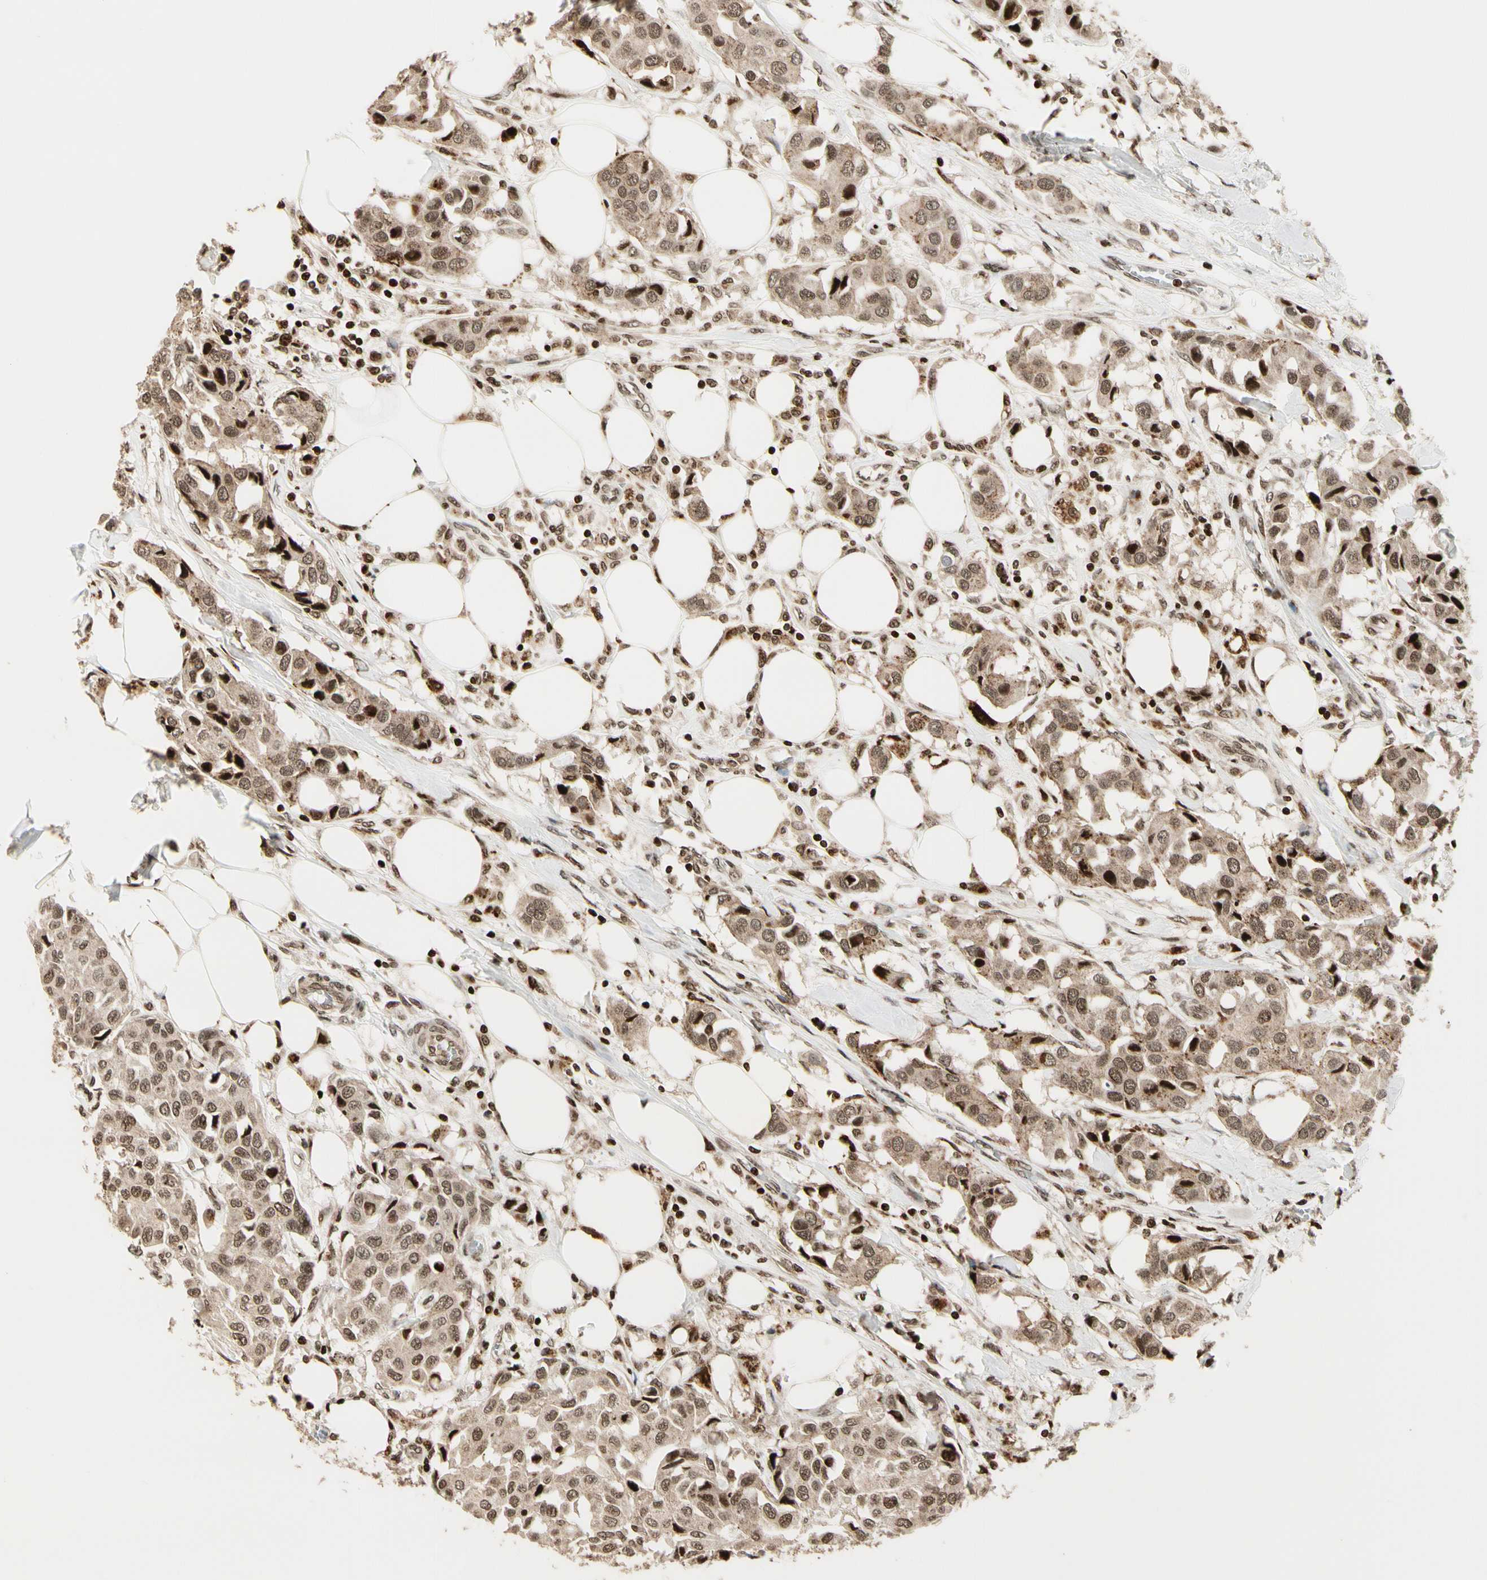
{"staining": {"intensity": "moderate", "quantity": ">75%", "location": "cytoplasmic/membranous,nuclear"}, "tissue": "breast cancer", "cell_type": "Tumor cells", "image_type": "cancer", "snomed": [{"axis": "morphology", "description": "Duct carcinoma"}, {"axis": "topography", "description": "Breast"}], "caption": "Immunohistochemical staining of invasive ductal carcinoma (breast) exhibits medium levels of moderate cytoplasmic/membranous and nuclear protein expression in approximately >75% of tumor cells.", "gene": "TSHZ3", "patient": {"sex": "female", "age": 80}}